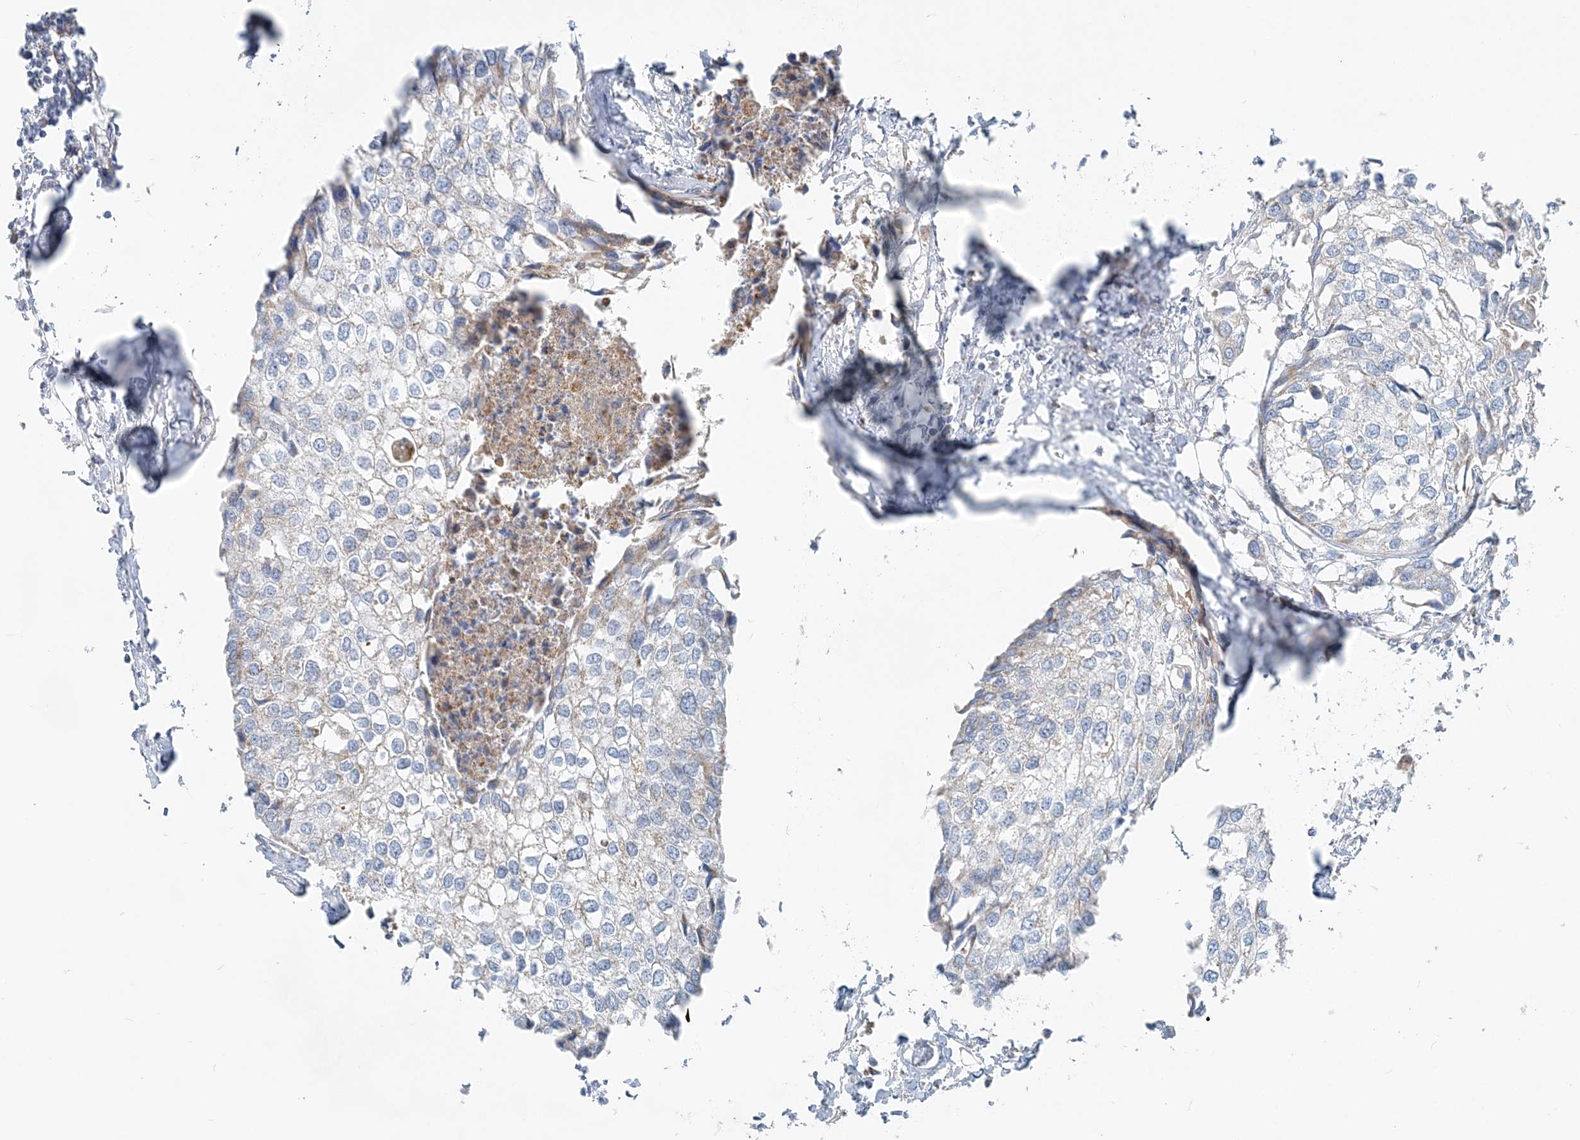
{"staining": {"intensity": "weak", "quantity": "<25%", "location": "cytoplasmic/membranous"}, "tissue": "urothelial cancer", "cell_type": "Tumor cells", "image_type": "cancer", "snomed": [{"axis": "morphology", "description": "Urothelial carcinoma, High grade"}, {"axis": "topography", "description": "Urinary bladder"}], "caption": "There is no significant positivity in tumor cells of urothelial cancer.", "gene": "PCCB", "patient": {"sex": "male", "age": 64}}